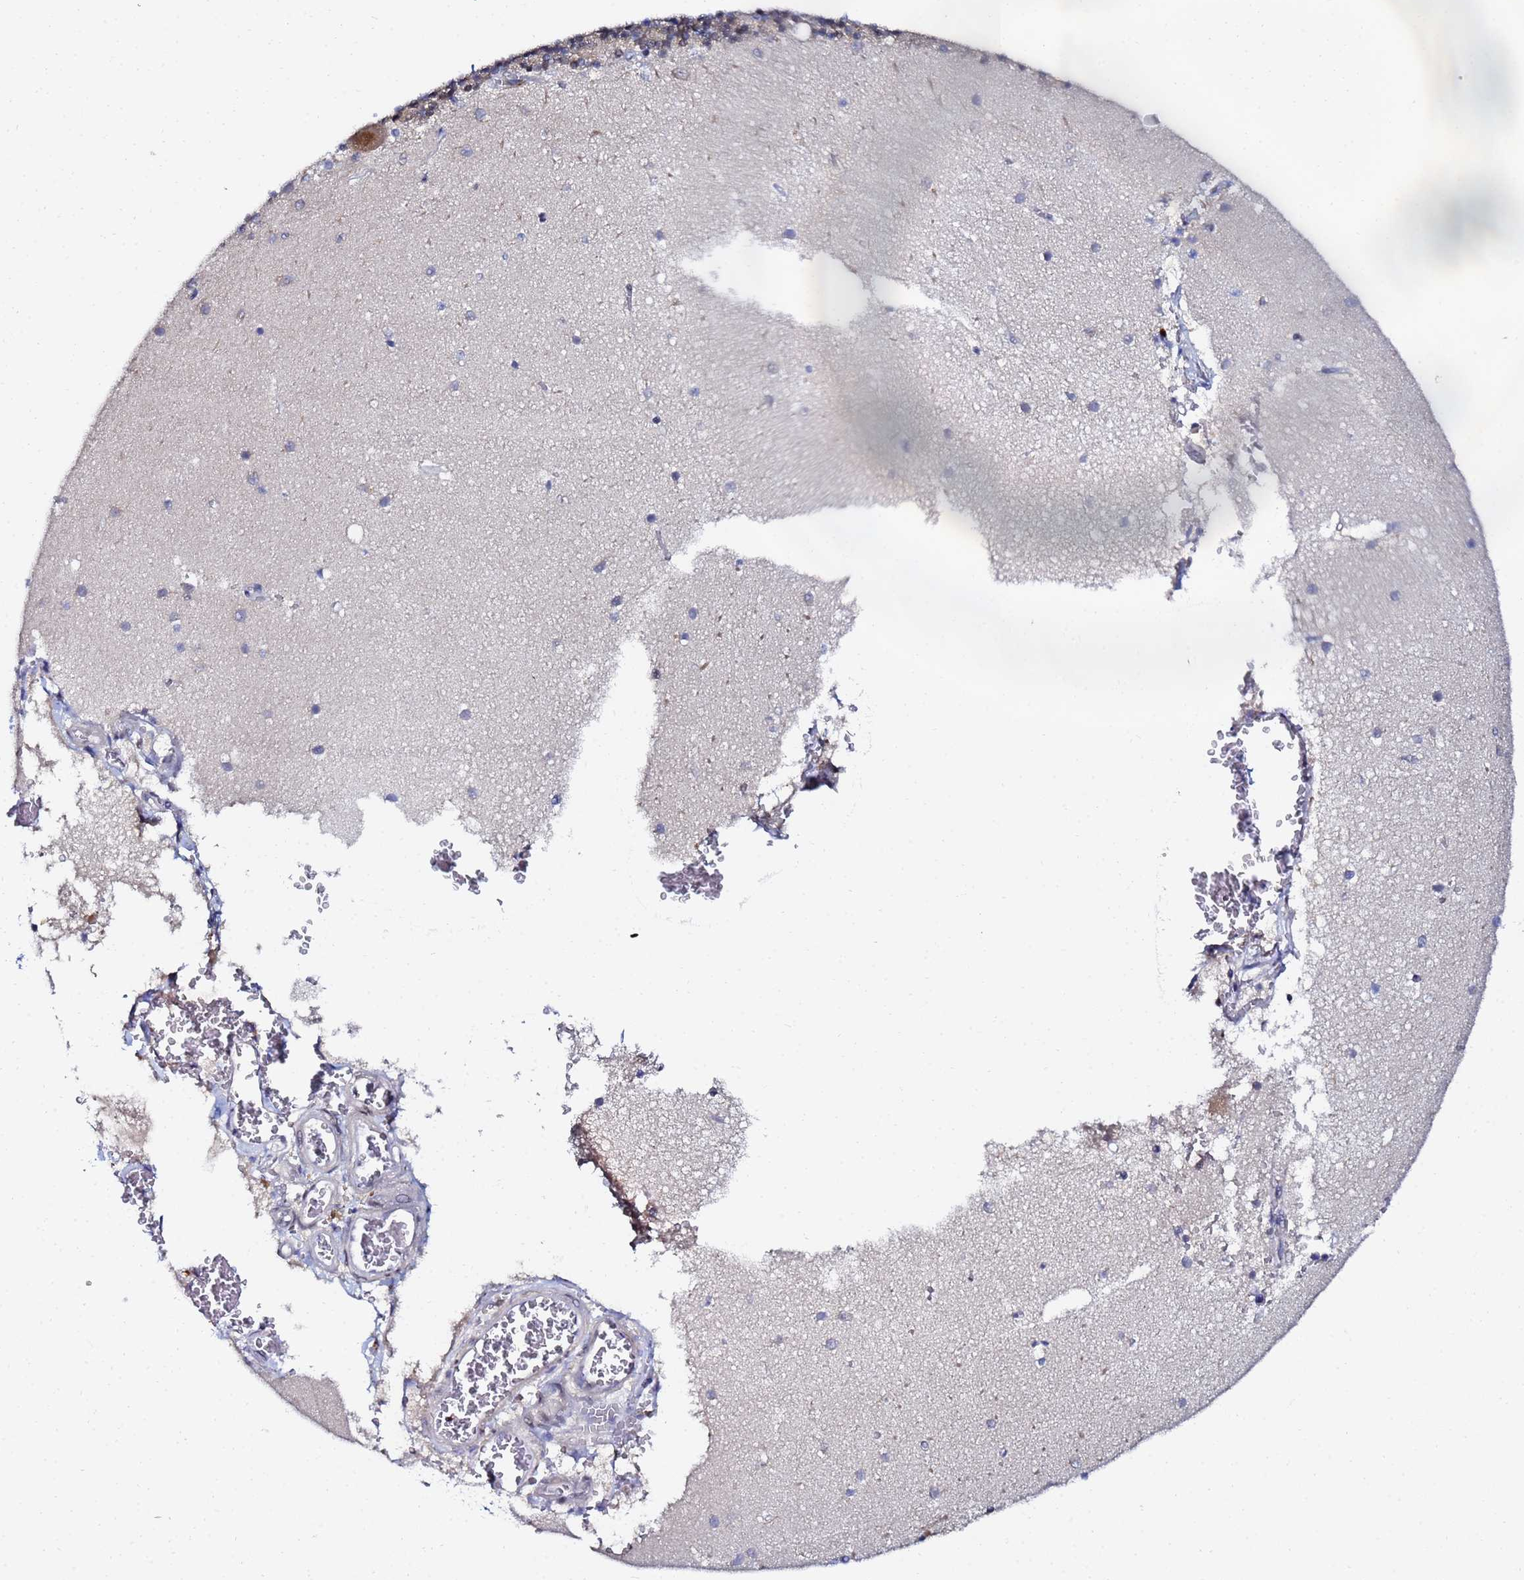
{"staining": {"intensity": "moderate", "quantity": "25%-75%", "location": "nuclear"}, "tissue": "cerebellum", "cell_type": "Cells in granular layer", "image_type": "normal", "snomed": [{"axis": "morphology", "description": "Normal tissue, NOS"}, {"axis": "topography", "description": "Cerebellum"}], "caption": "Protein staining of benign cerebellum shows moderate nuclear expression in about 25%-75% of cells in granular layer. The staining was performed using DAB (3,3'-diaminobenzidine), with brown indicating positive protein expression. Nuclei are stained blue with hematoxylin.", "gene": "MTCL1", "patient": {"sex": "male", "age": 54}}